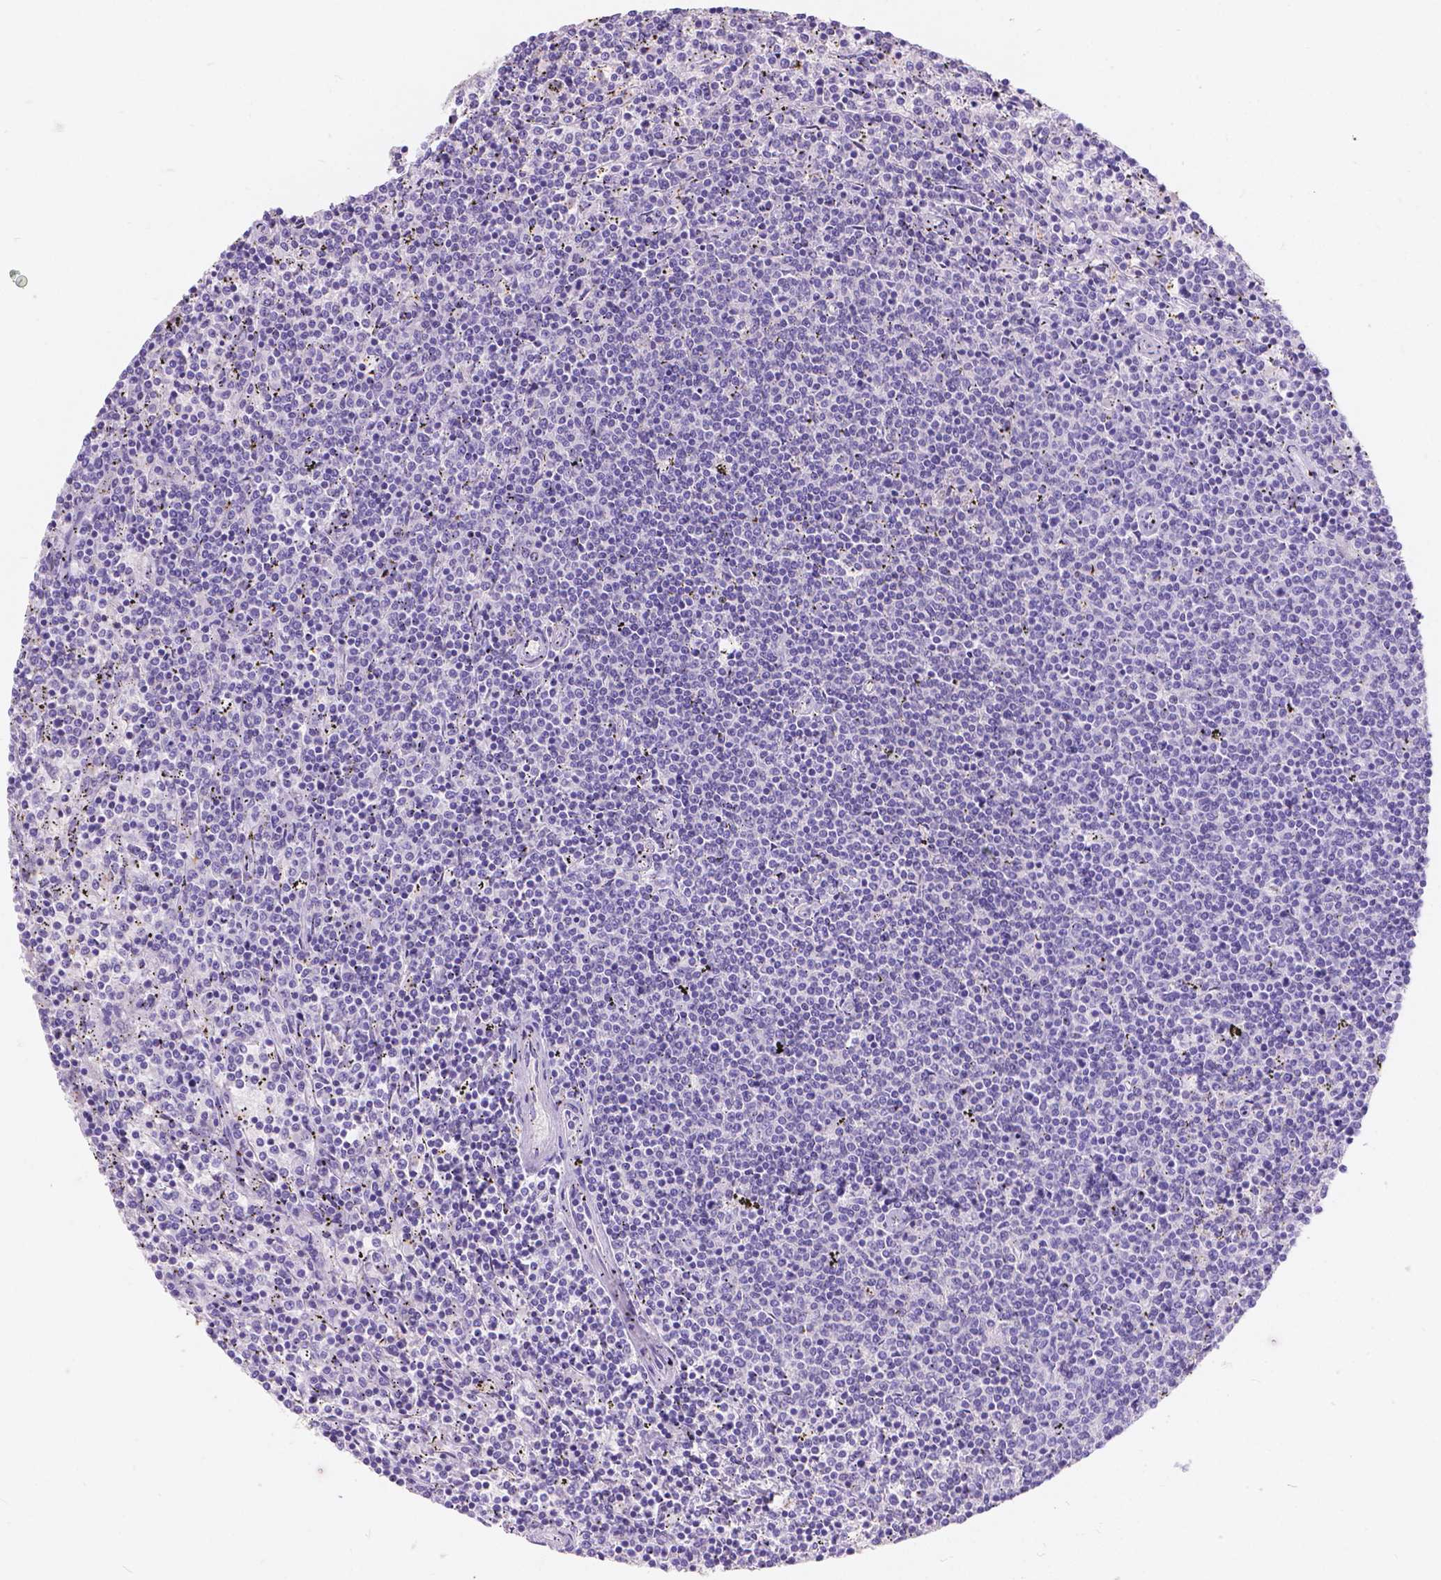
{"staining": {"intensity": "negative", "quantity": "none", "location": "none"}, "tissue": "lymphoma", "cell_type": "Tumor cells", "image_type": "cancer", "snomed": [{"axis": "morphology", "description": "Malignant lymphoma, non-Hodgkin's type, Low grade"}, {"axis": "topography", "description": "Spleen"}], "caption": "Tumor cells are negative for protein expression in human lymphoma. The staining was performed using DAB to visualize the protein expression in brown, while the nuclei were stained in blue with hematoxylin (Magnification: 20x).", "gene": "GNRHR", "patient": {"sex": "female", "age": 50}}